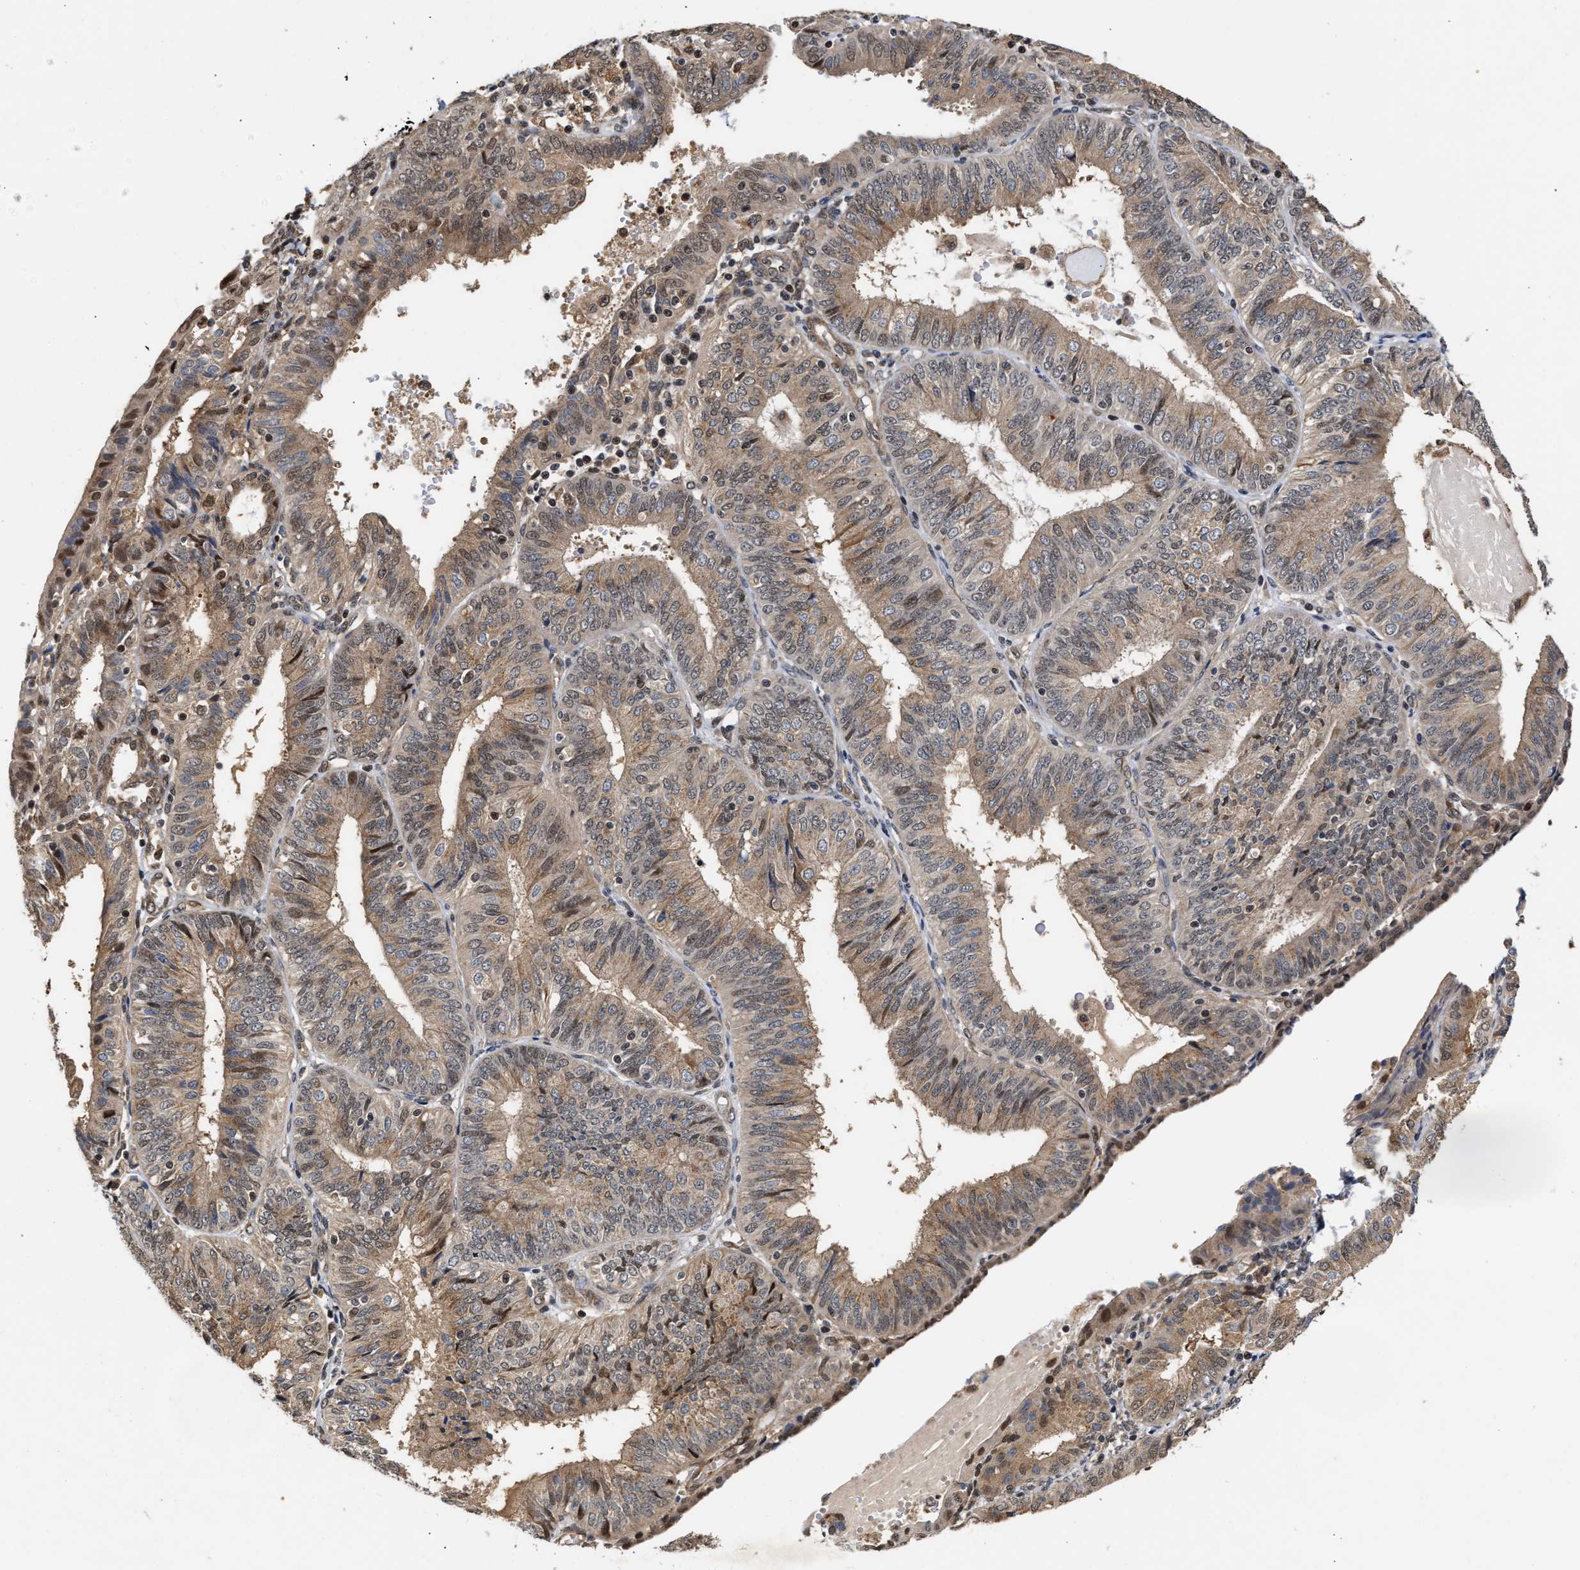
{"staining": {"intensity": "moderate", "quantity": ">75%", "location": "cytoplasmic/membranous,nuclear"}, "tissue": "endometrial cancer", "cell_type": "Tumor cells", "image_type": "cancer", "snomed": [{"axis": "morphology", "description": "Adenocarcinoma, NOS"}, {"axis": "topography", "description": "Endometrium"}], "caption": "IHC (DAB (3,3'-diaminobenzidine)) staining of adenocarcinoma (endometrial) displays moderate cytoplasmic/membranous and nuclear protein staining in about >75% of tumor cells. The protein of interest is shown in brown color, while the nuclei are stained blue.", "gene": "CLIP2", "patient": {"sex": "female", "age": 58}}